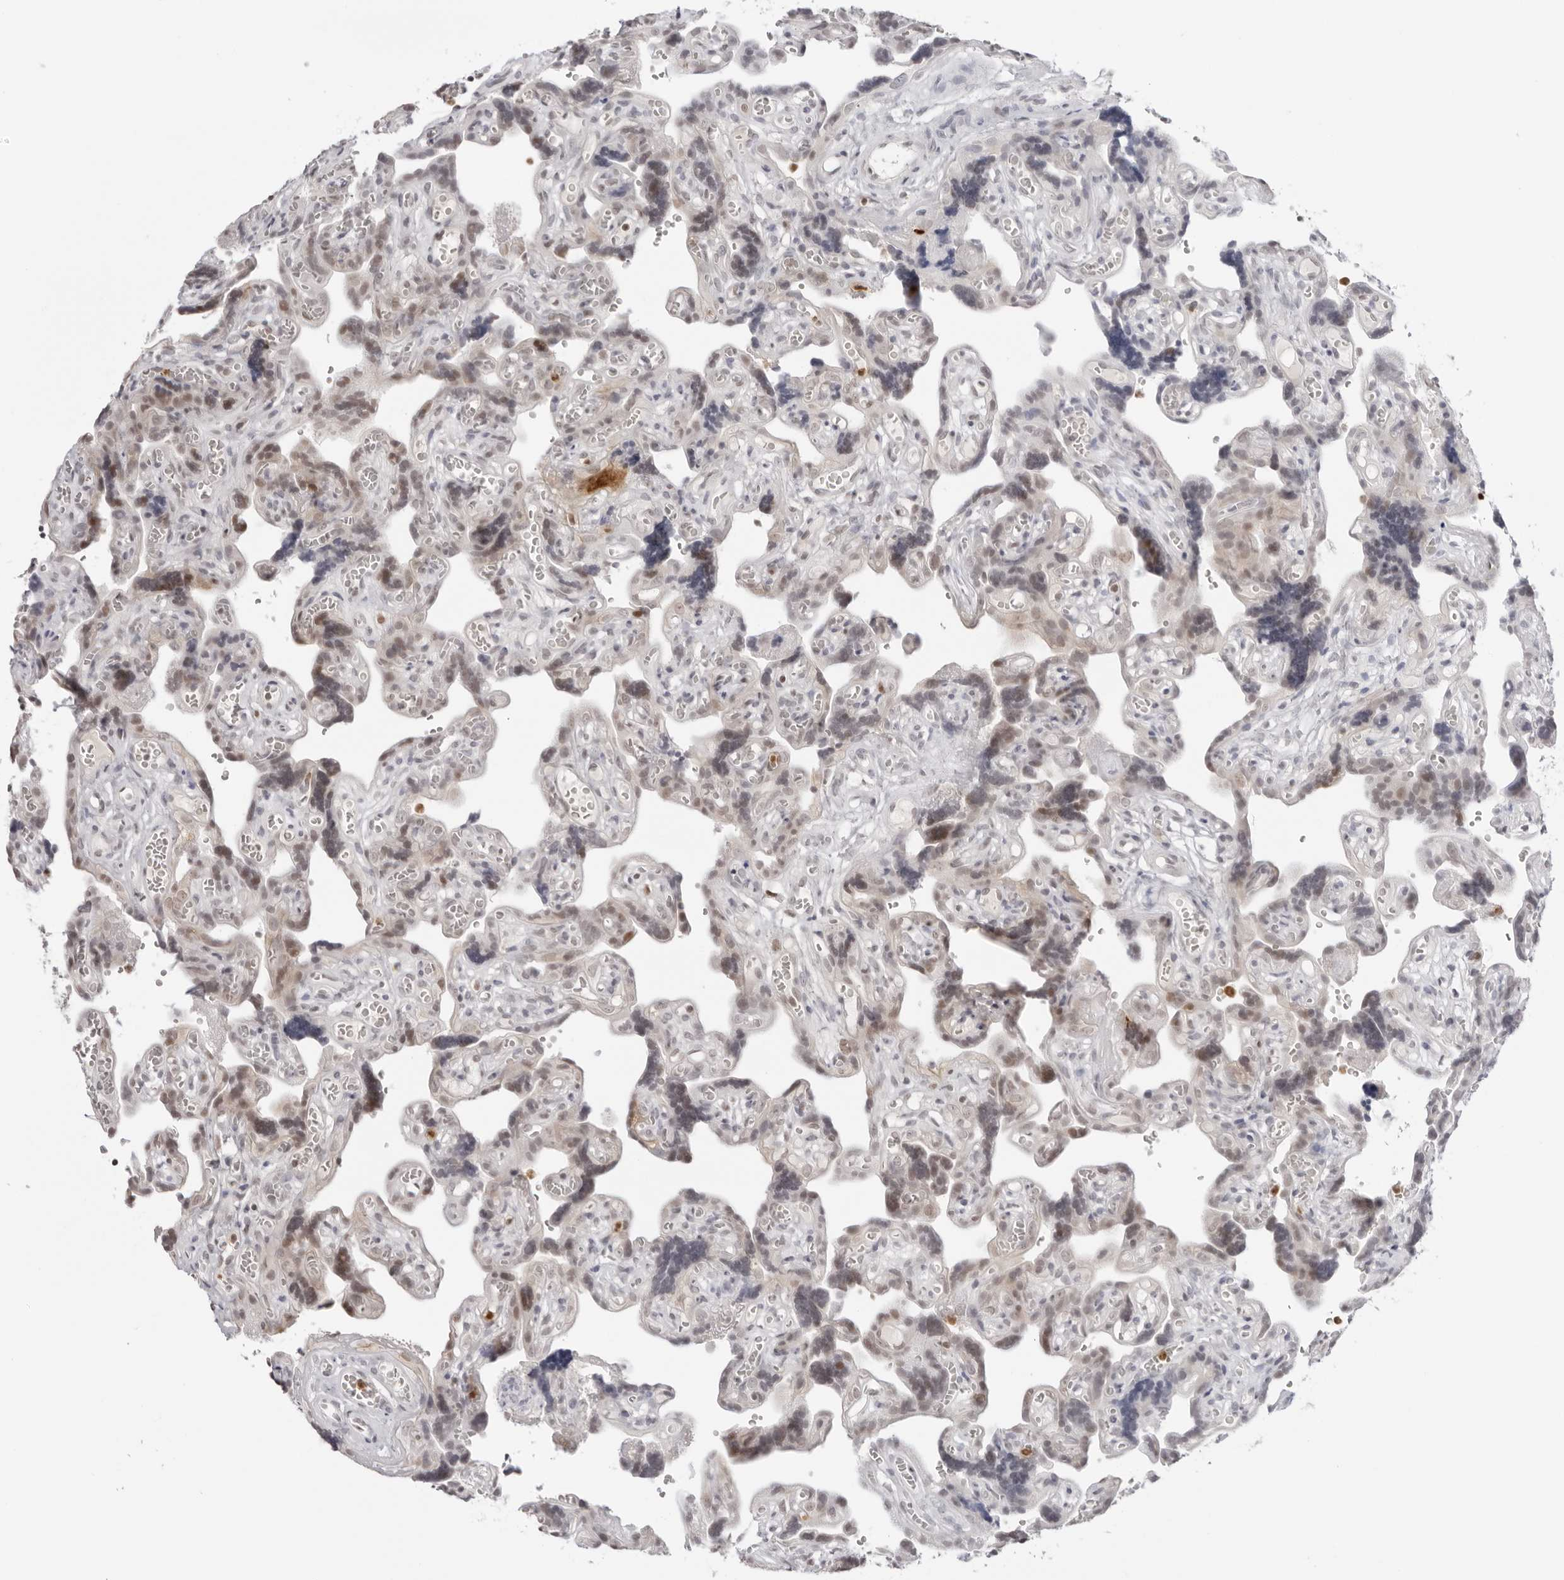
{"staining": {"intensity": "strong", "quantity": ">75%", "location": "nuclear"}, "tissue": "placenta", "cell_type": "Decidual cells", "image_type": "normal", "snomed": [{"axis": "morphology", "description": "Normal tissue, NOS"}, {"axis": "topography", "description": "Placenta"}], "caption": "Decidual cells display high levels of strong nuclear expression in approximately >75% of cells in unremarkable human placenta. Nuclei are stained in blue.", "gene": "RNF146", "patient": {"sex": "female", "age": 30}}